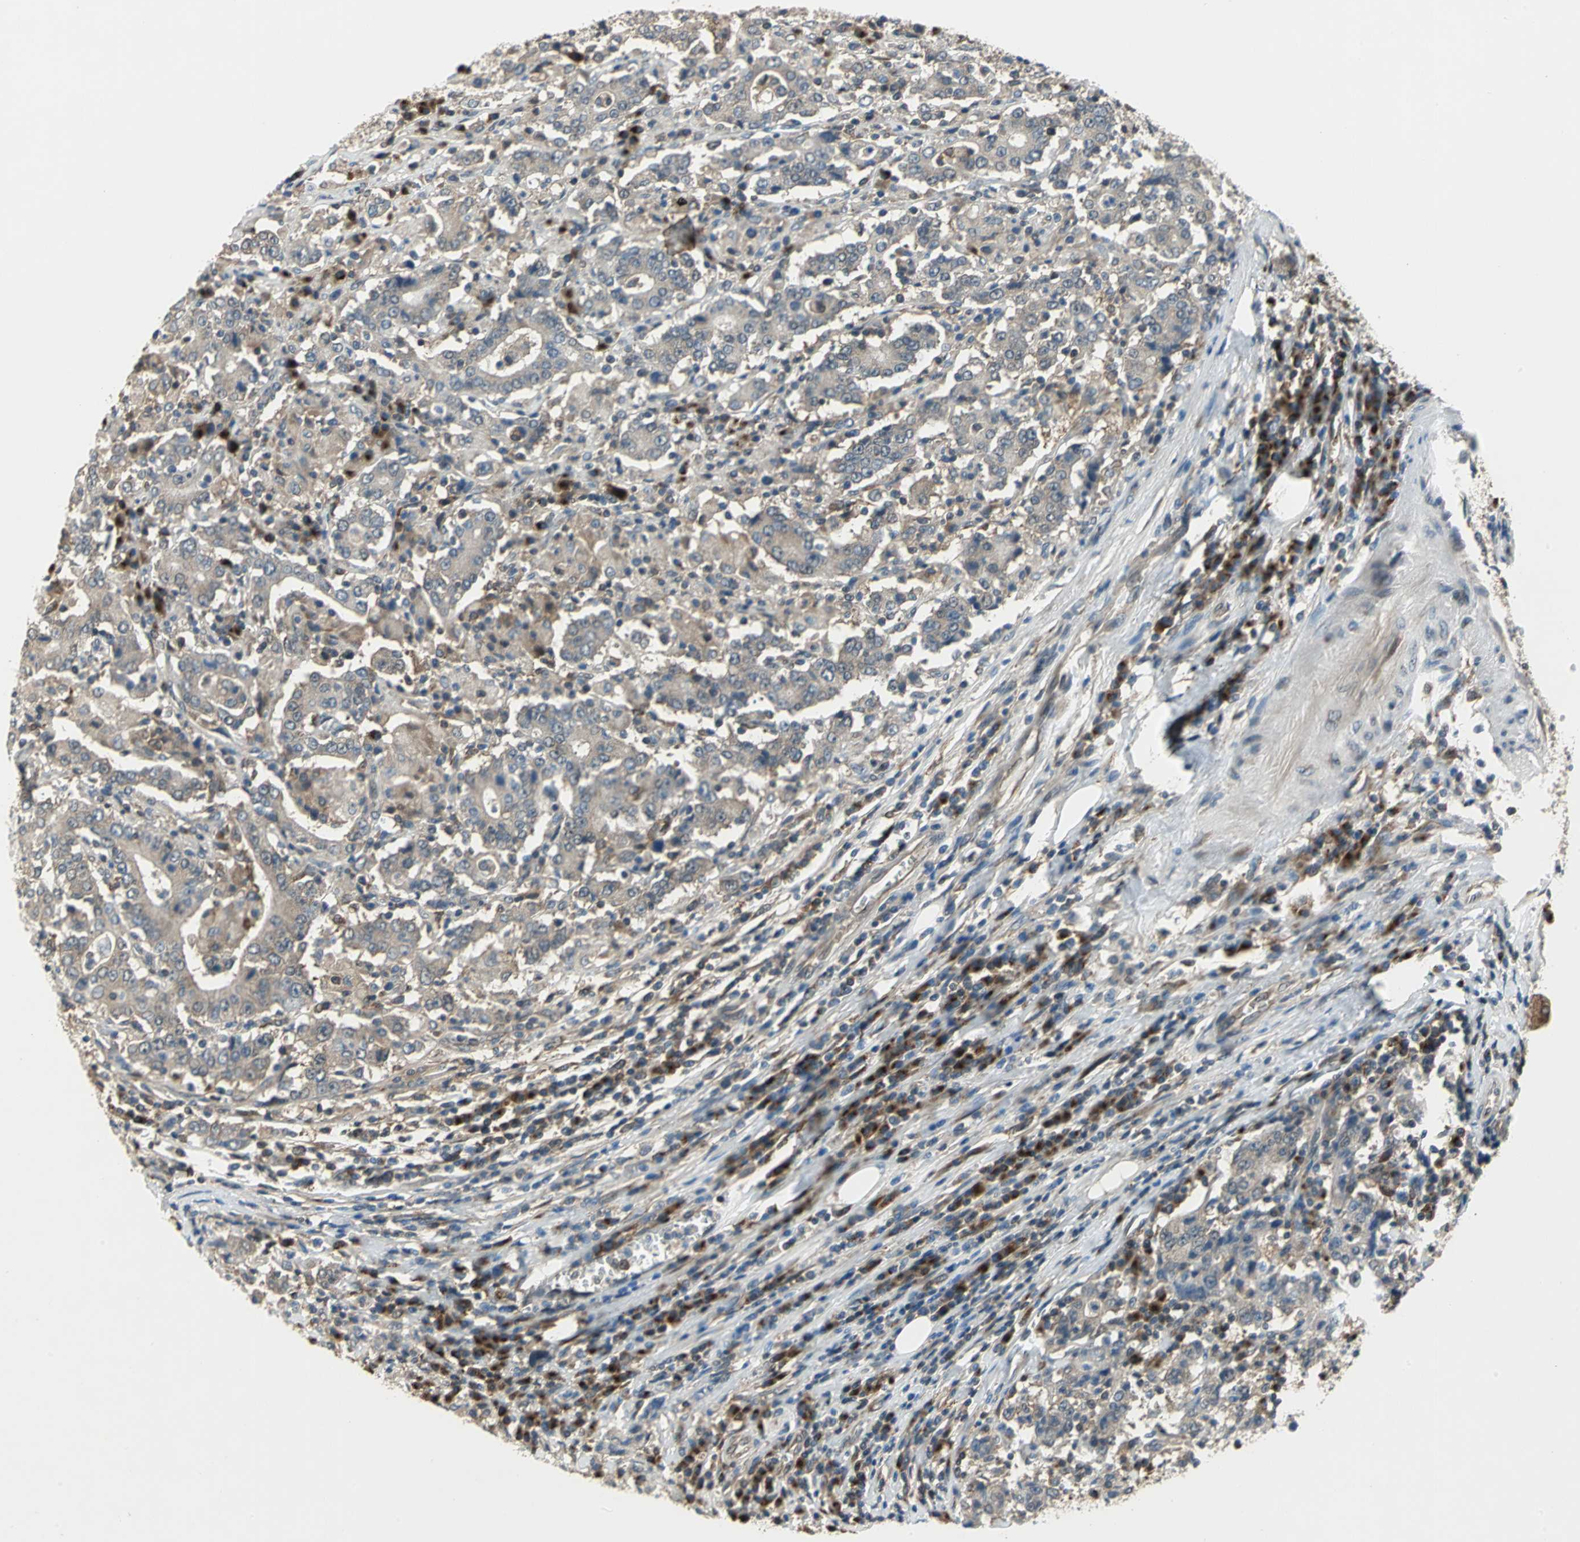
{"staining": {"intensity": "weak", "quantity": ">75%", "location": "cytoplasmic/membranous"}, "tissue": "stomach cancer", "cell_type": "Tumor cells", "image_type": "cancer", "snomed": [{"axis": "morphology", "description": "Normal tissue, NOS"}, {"axis": "morphology", "description": "Adenocarcinoma, NOS"}, {"axis": "topography", "description": "Stomach, upper"}, {"axis": "topography", "description": "Stomach"}], "caption": "Immunohistochemical staining of human adenocarcinoma (stomach) displays low levels of weak cytoplasmic/membranous protein positivity in approximately >75% of tumor cells.", "gene": "NFKBIE", "patient": {"sex": "male", "age": 59}}